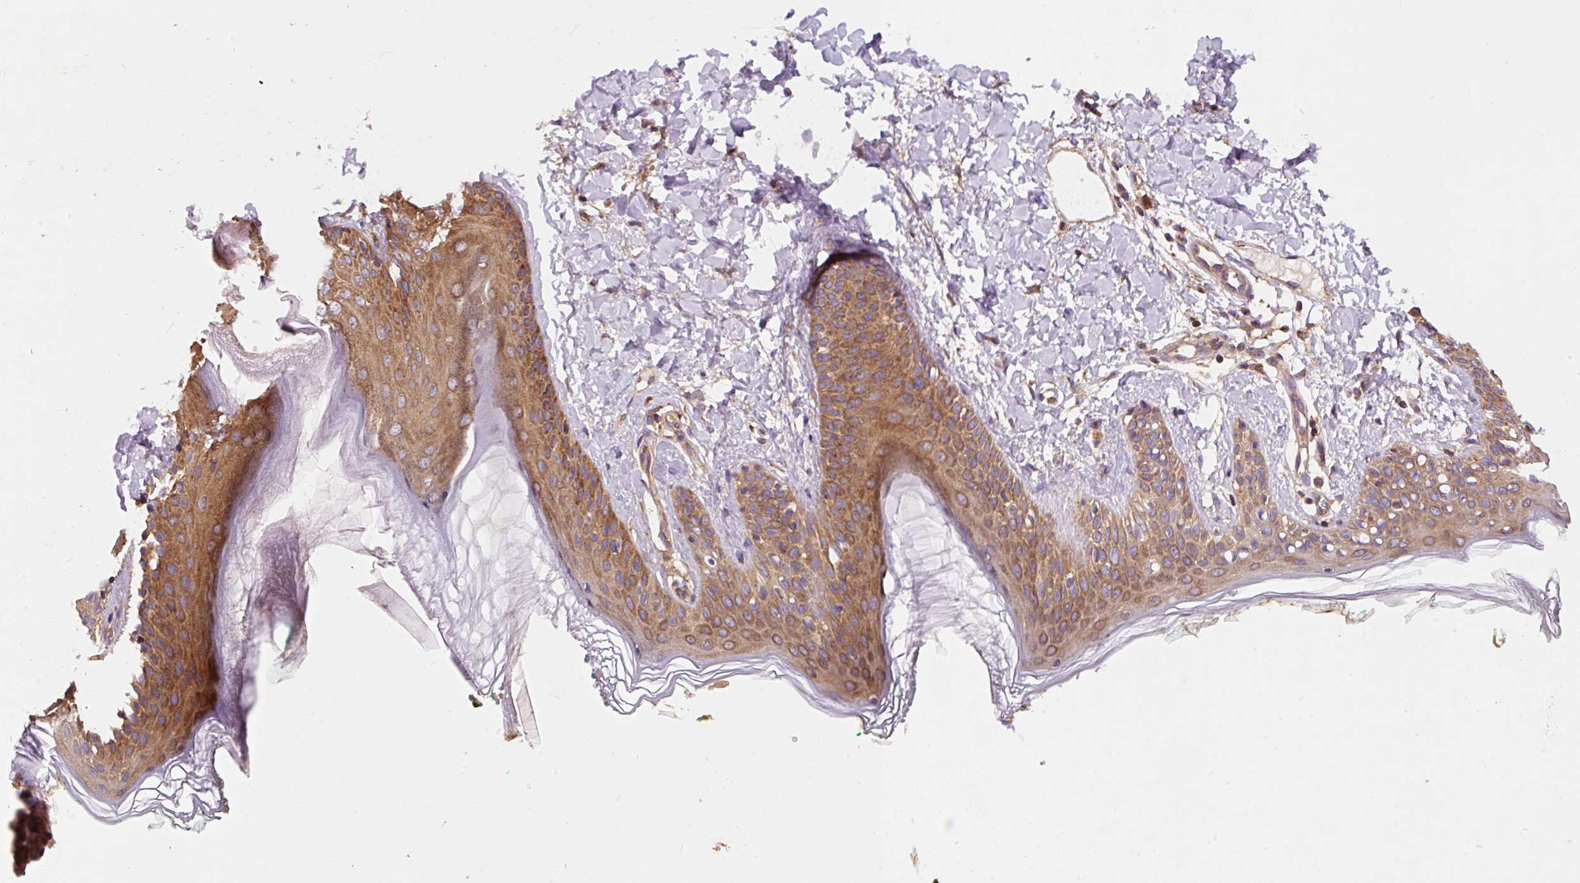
{"staining": {"intensity": "moderate", "quantity": ">75%", "location": "cytoplasmic/membranous"}, "tissue": "skin", "cell_type": "Fibroblasts", "image_type": "normal", "snomed": [{"axis": "morphology", "description": "Normal tissue, NOS"}, {"axis": "topography", "description": "Skin"}], "caption": "Protein staining demonstrates moderate cytoplasmic/membranous positivity in about >75% of fibroblasts in unremarkable skin. (brown staining indicates protein expression, while blue staining denotes nuclei).", "gene": "EIF2S2", "patient": {"sex": "male", "age": 16}}